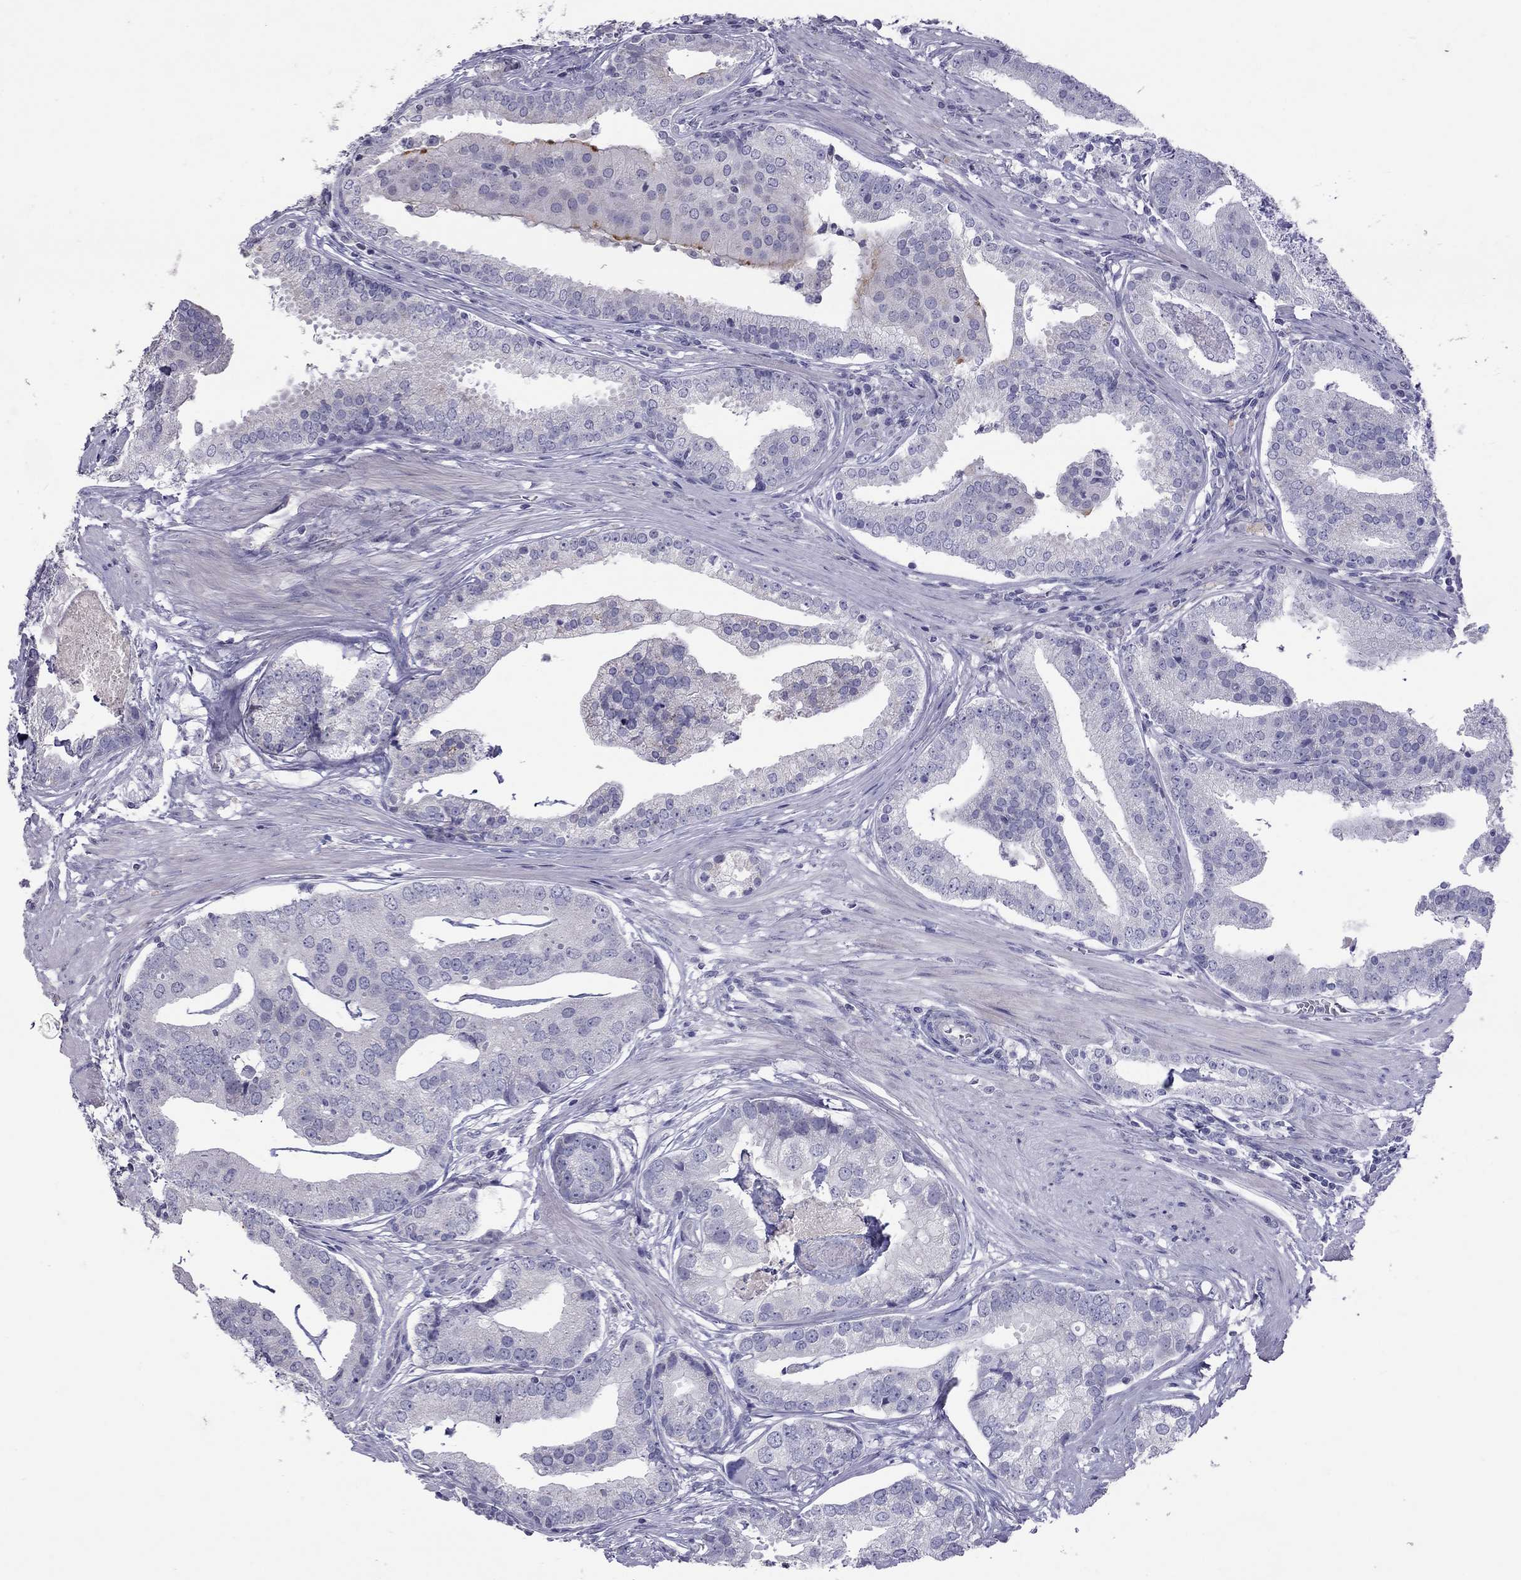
{"staining": {"intensity": "negative", "quantity": "none", "location": "none"}, "tissue": "prostate cancer", "cell_type": "Tumor cells", "image_type": "cancer", "snomed": [{"axis": "morphology", "description": "Adenocarcinoma, NOS"}, {"axis": "topography", "description": "Prostate and seminal vesicle, NOS"}, {"axis": "topography", "description": "Prostate"}], "caption": "Immunohistochemistry photomicrograph of neoplastic tissue: adenocarcinoma (prostate) stained with DAB reveals no significant protein positivity in tumor cells.", "gene": "MUC16", "patient": {"sex": "male", "age": 44}}